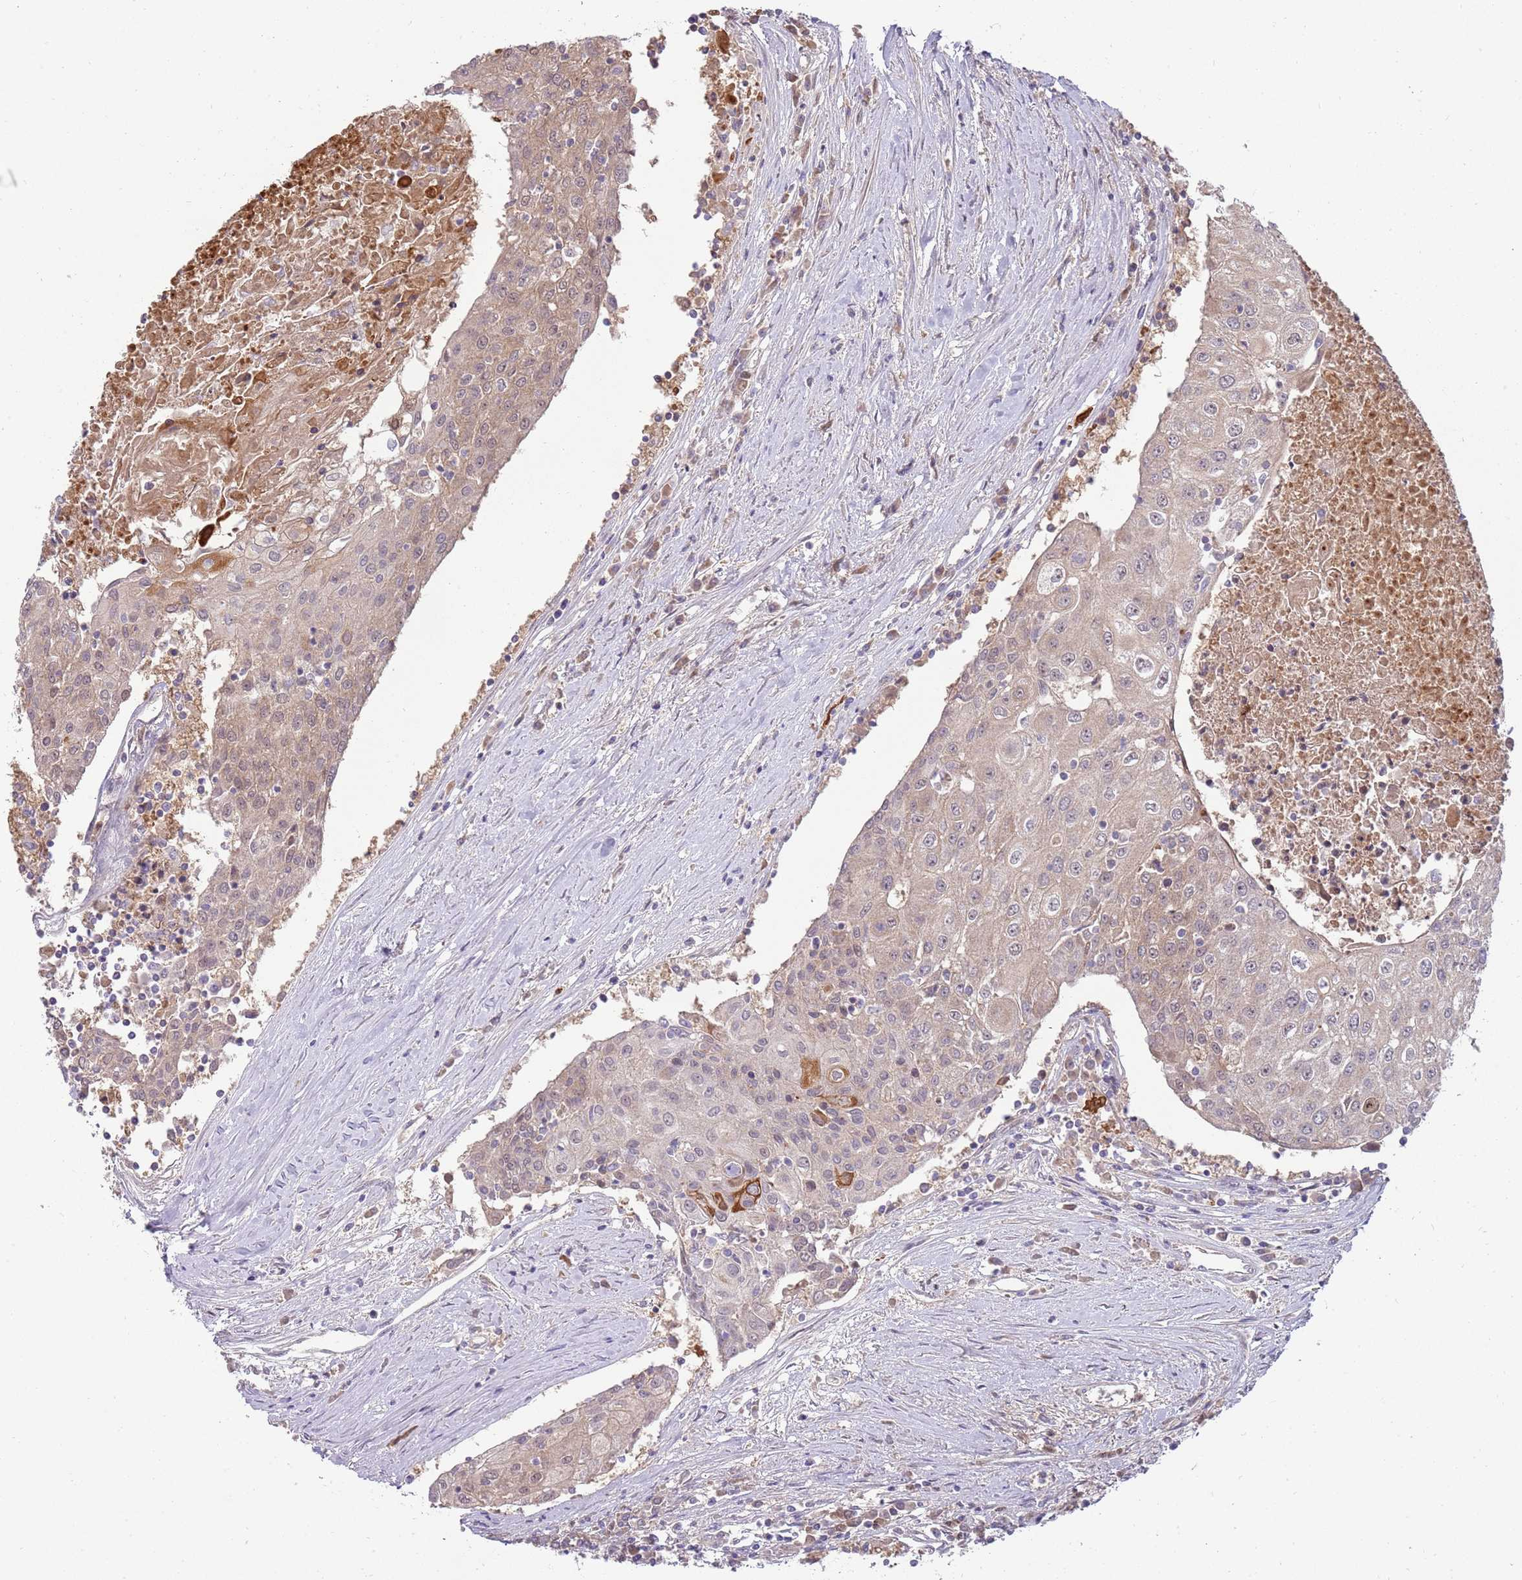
{"staining": {"intensity": "weak", "quantity": "25%-75%", "location": "cytoplasmic/membranous"}, "tissue": "urothelial cancer", "cell_type": "Tumor cells", "image_type": "cancer", "snomed": [{"axis": "morphology", "description": "Urothelial carcinoma, High grade"}, {"axis": "topography", "description": "Urinary bladder"}], "caption": "The immunohistochemical stain shows weak cytoplasmic/membranous positivity in tumor cells of high-grade urothelial carcinoma tissue. Immunohistochemistry stains the protein of interest in brown and the nuclei are stained blue.", "gene": "NBPF6", "patient": {"sex": "female", "age": 85}}